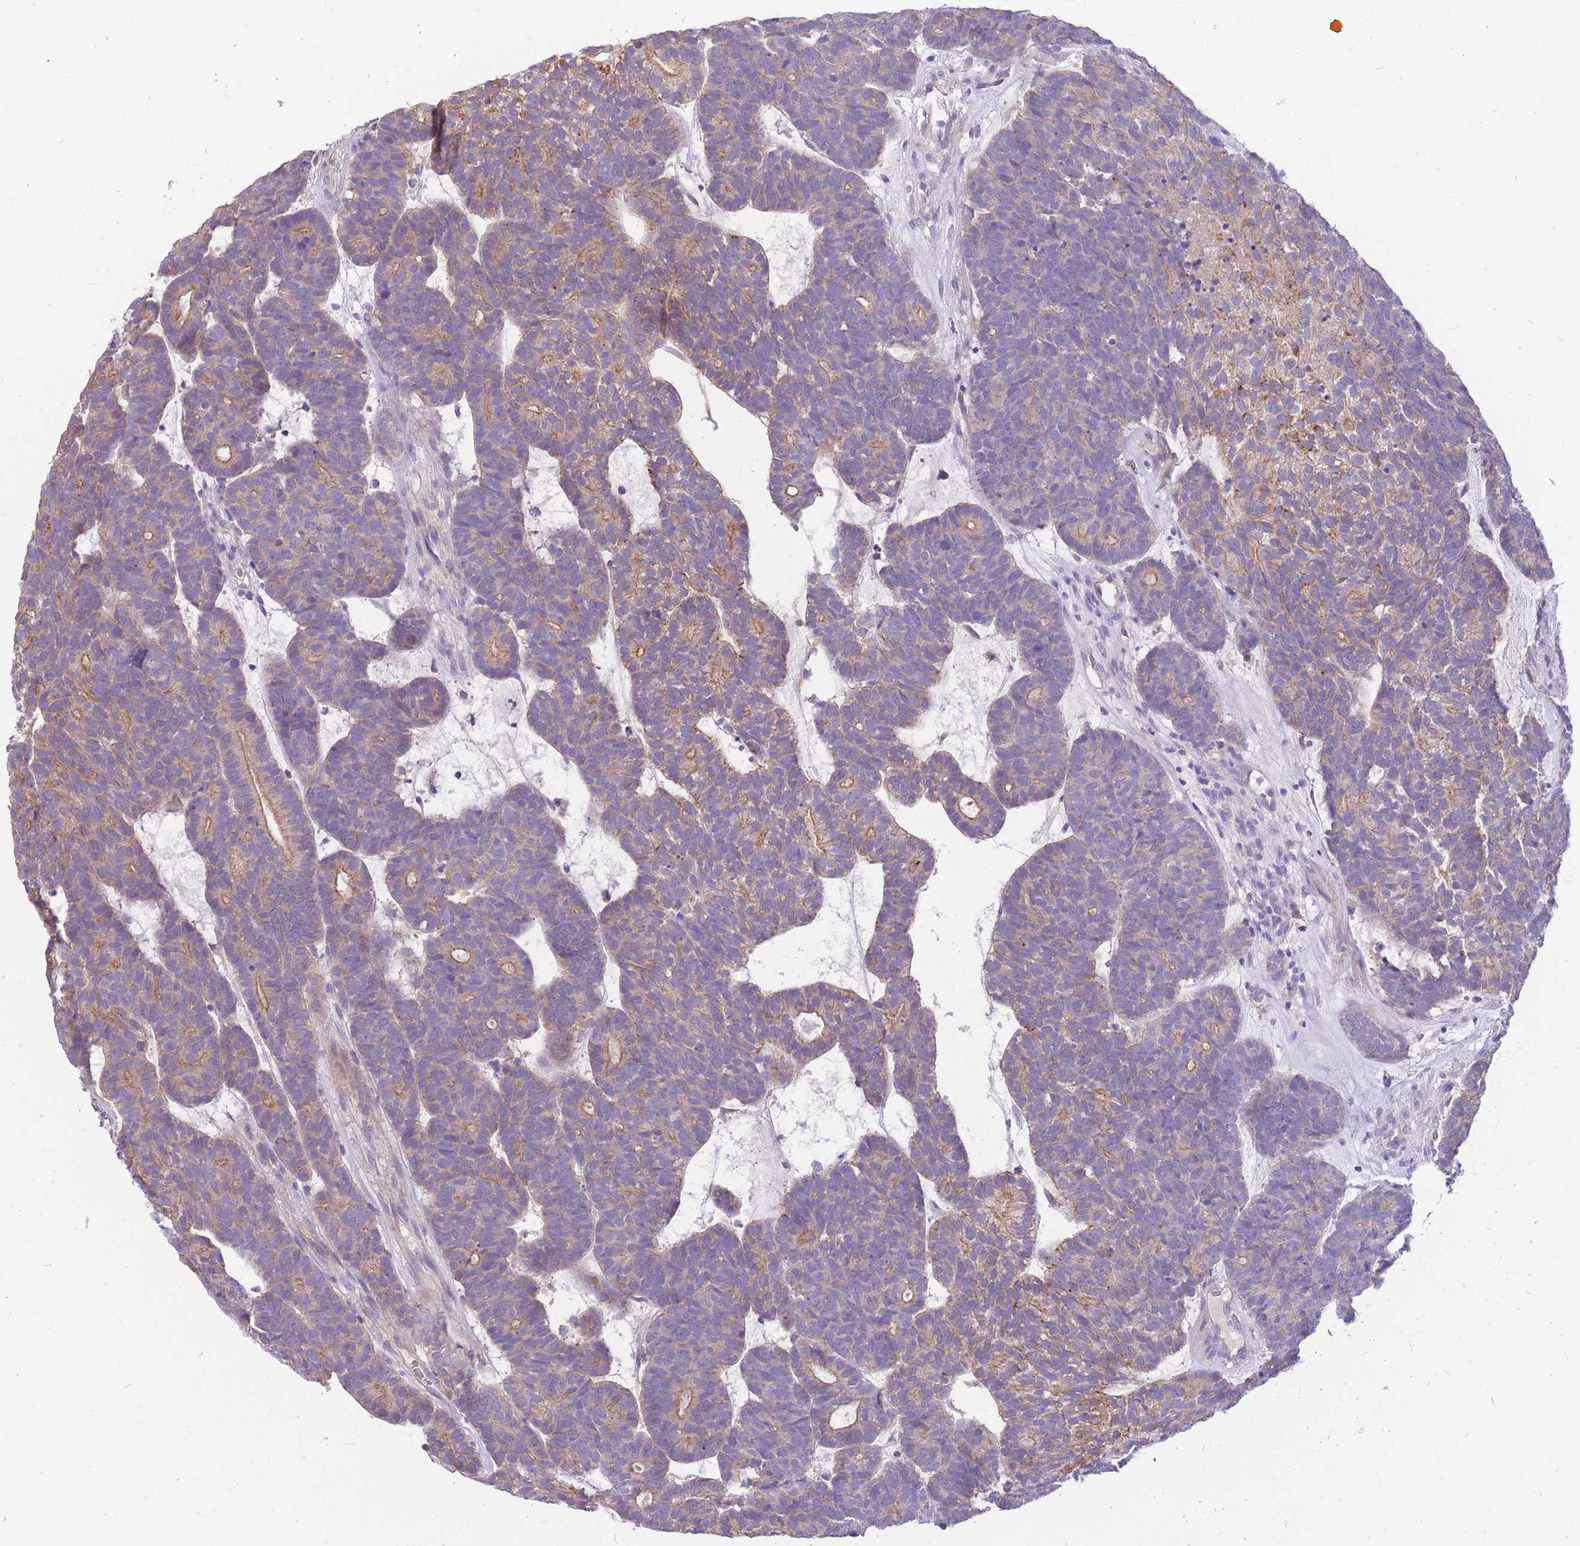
{"staining": {"intensity": "moderate", "quantity": "25%-75%", "location": "cytoplasmic/membranous"}, "tissue": "head and neck cancer", "cell_type": "Tumor cells", "image_type": "cancer", "snomed": [{"axis": "morphology", "description": "Adenocarcinoma, NOS"}, {"axis": "topography", "description": "Head-Neck"}], "caption": "The photomicrograph exhibits a brown stain indicating the presence of a protein in the cytoplasmic/membranous of tumor cells in head and neck cancer.", "gene": "OR5T1", "patient": {"sex": "female", "age": 81}}